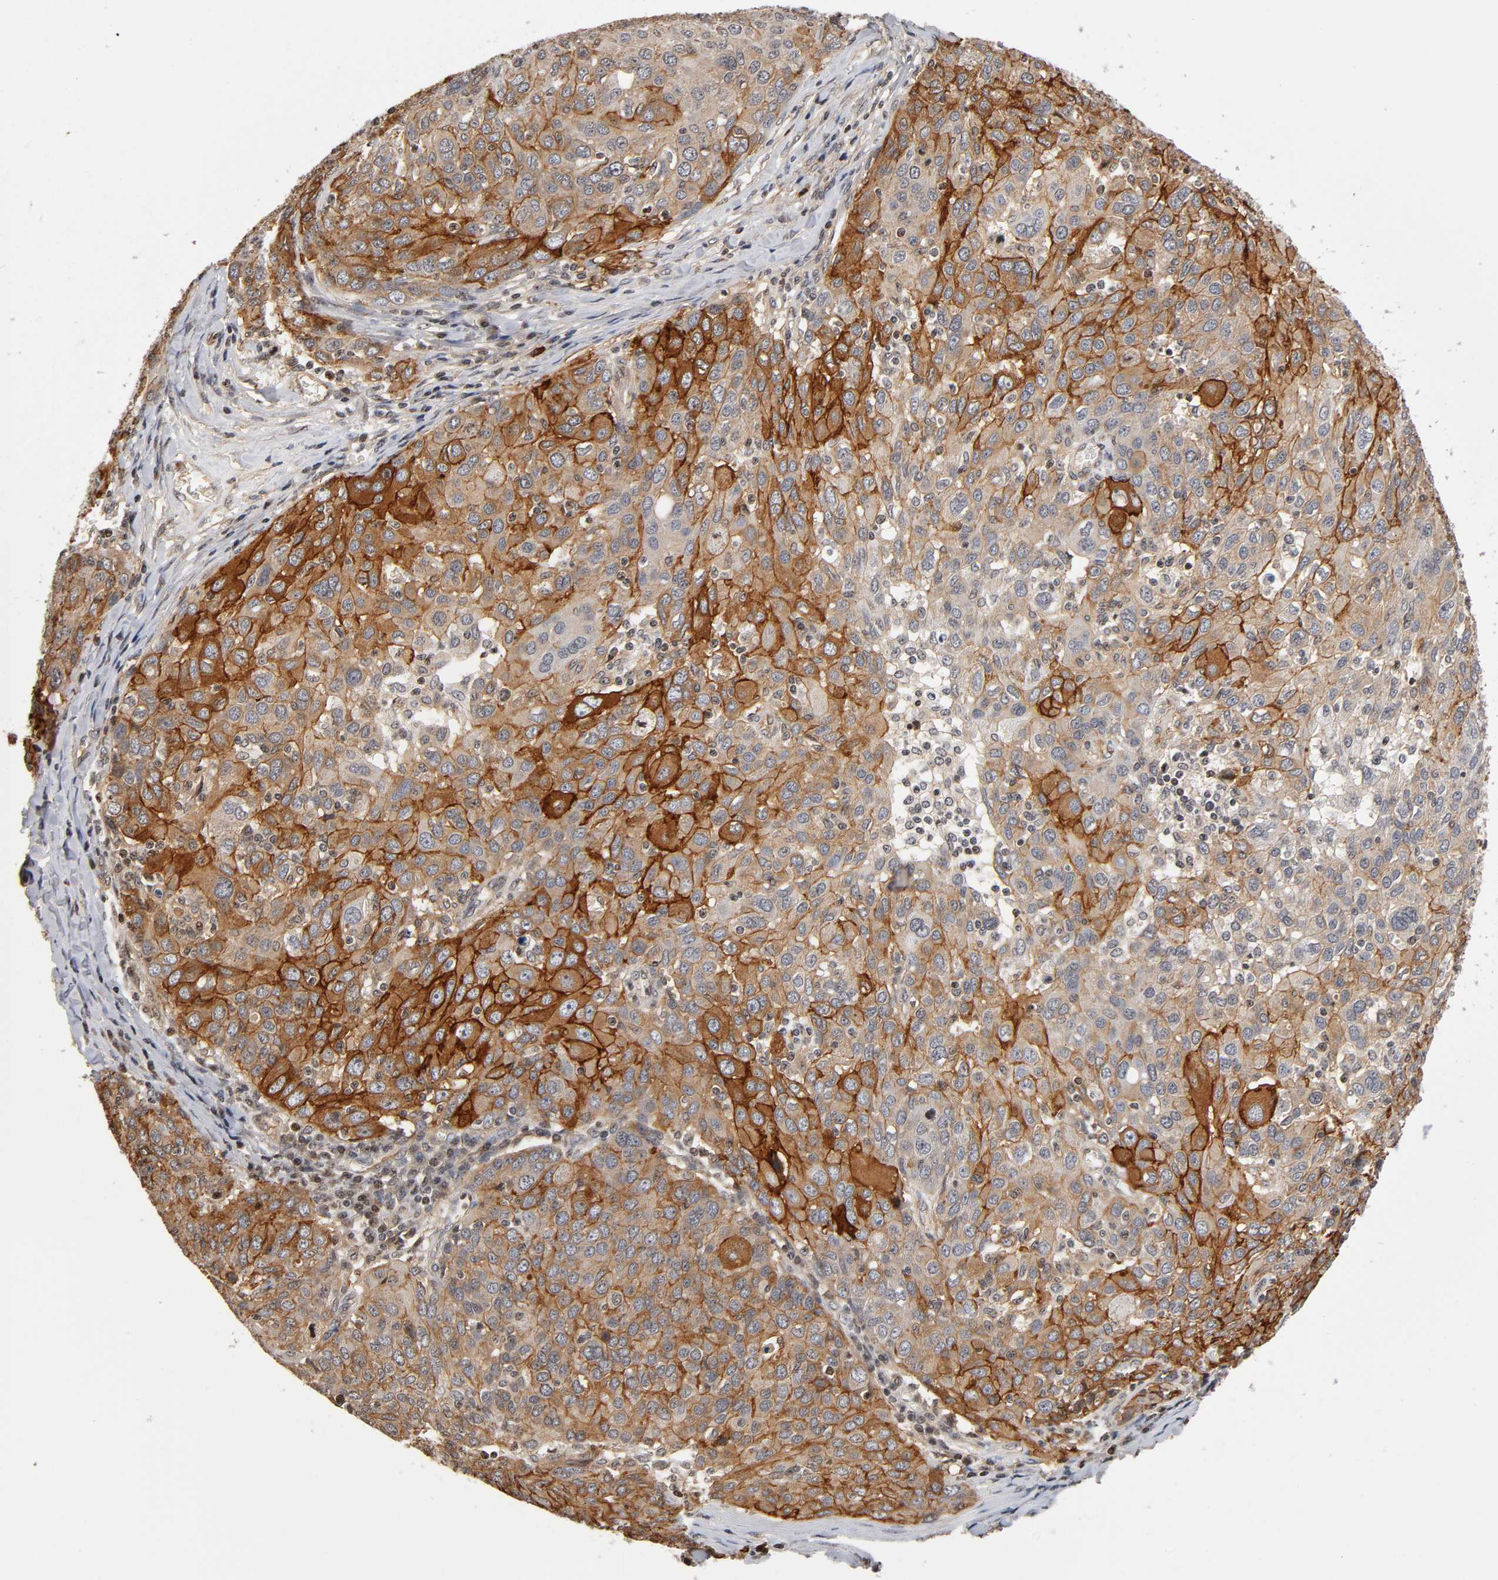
{"staining": {"intensity": "moderate", "quantity": ">75%", "location": "cytoplasmic/membranous"}, "tissue": "ovarian cancer", "cell_type": "Tumor cells", "image_type": "cancer", "snomed": [{"axis": "morphology", "description": "Carcinoma, endometroid"}, {"axis": "topography", "description": "Ovary"}], "caption": "About >75% of tumor cells in ovarian cancer (endometroid carcinoma) reveal moderate cytoplasmic/membranous protein staining as visualized by brown immunohistochemical staining.", "gene": "ITGAV", "patient": {"sex": "female", "age": 50}}